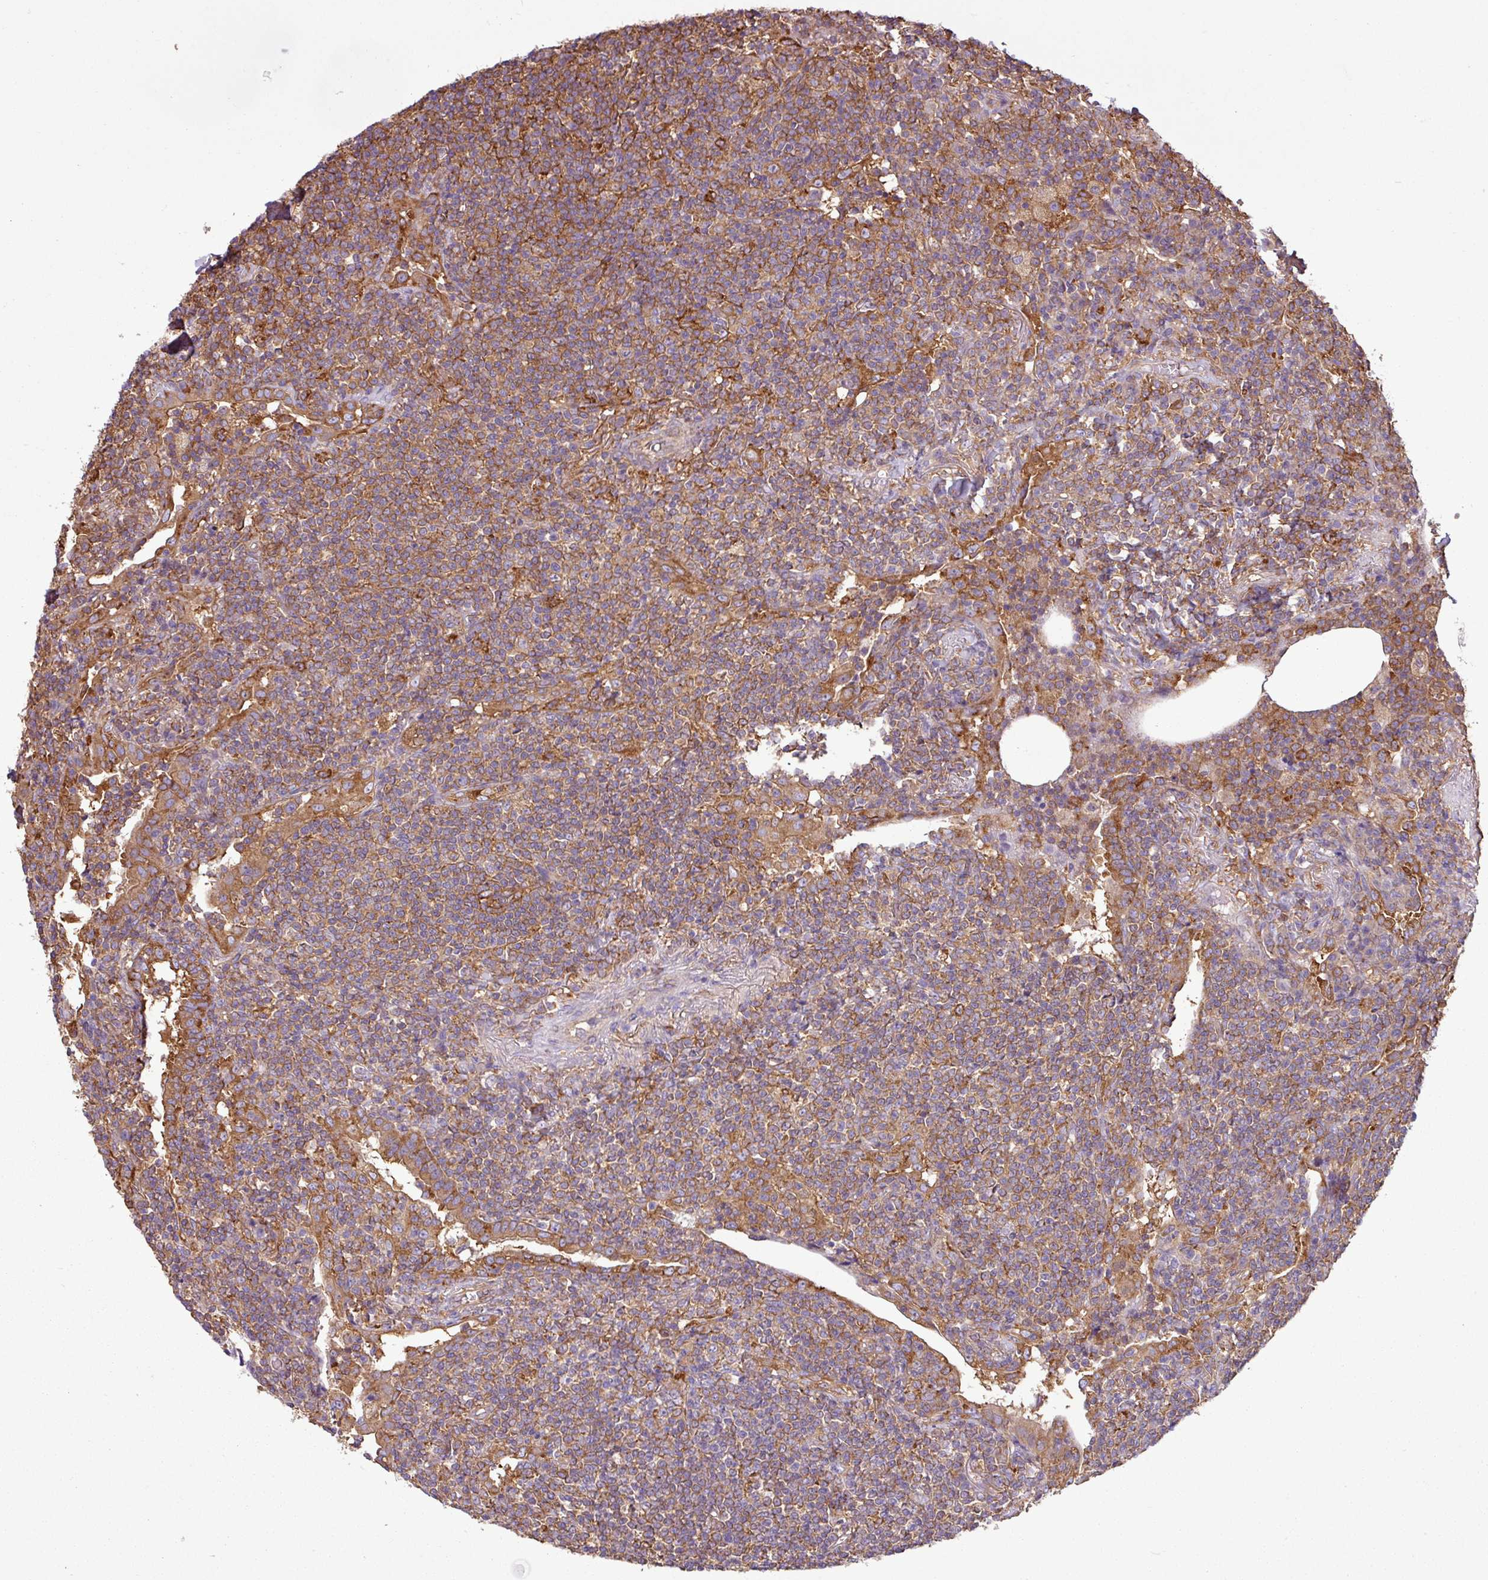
{"staining": {"intensity": "moderate", "quantity": ">75%", "location": "cytoplasmic/membranous"}, "tissue": "lymphoma", "cell_type": "Tumor cells", "image_type": "cancer", "snomed": [{"axis": "morphology", "description": "Malignant lymphoma, non-Hodgkin's type, Low grade"}, {"axis": "topography", "description": "Lung"}], "caption": "A photomicrograph of malignant lymphoma, non-Hodgkin's type (low-grade) stained for a protein reveals moderate cytoplasmic/membranous brown staining in tumor cells.", "gene": "PACSIN2", "patient": {"sex": "female", "age": 71}}